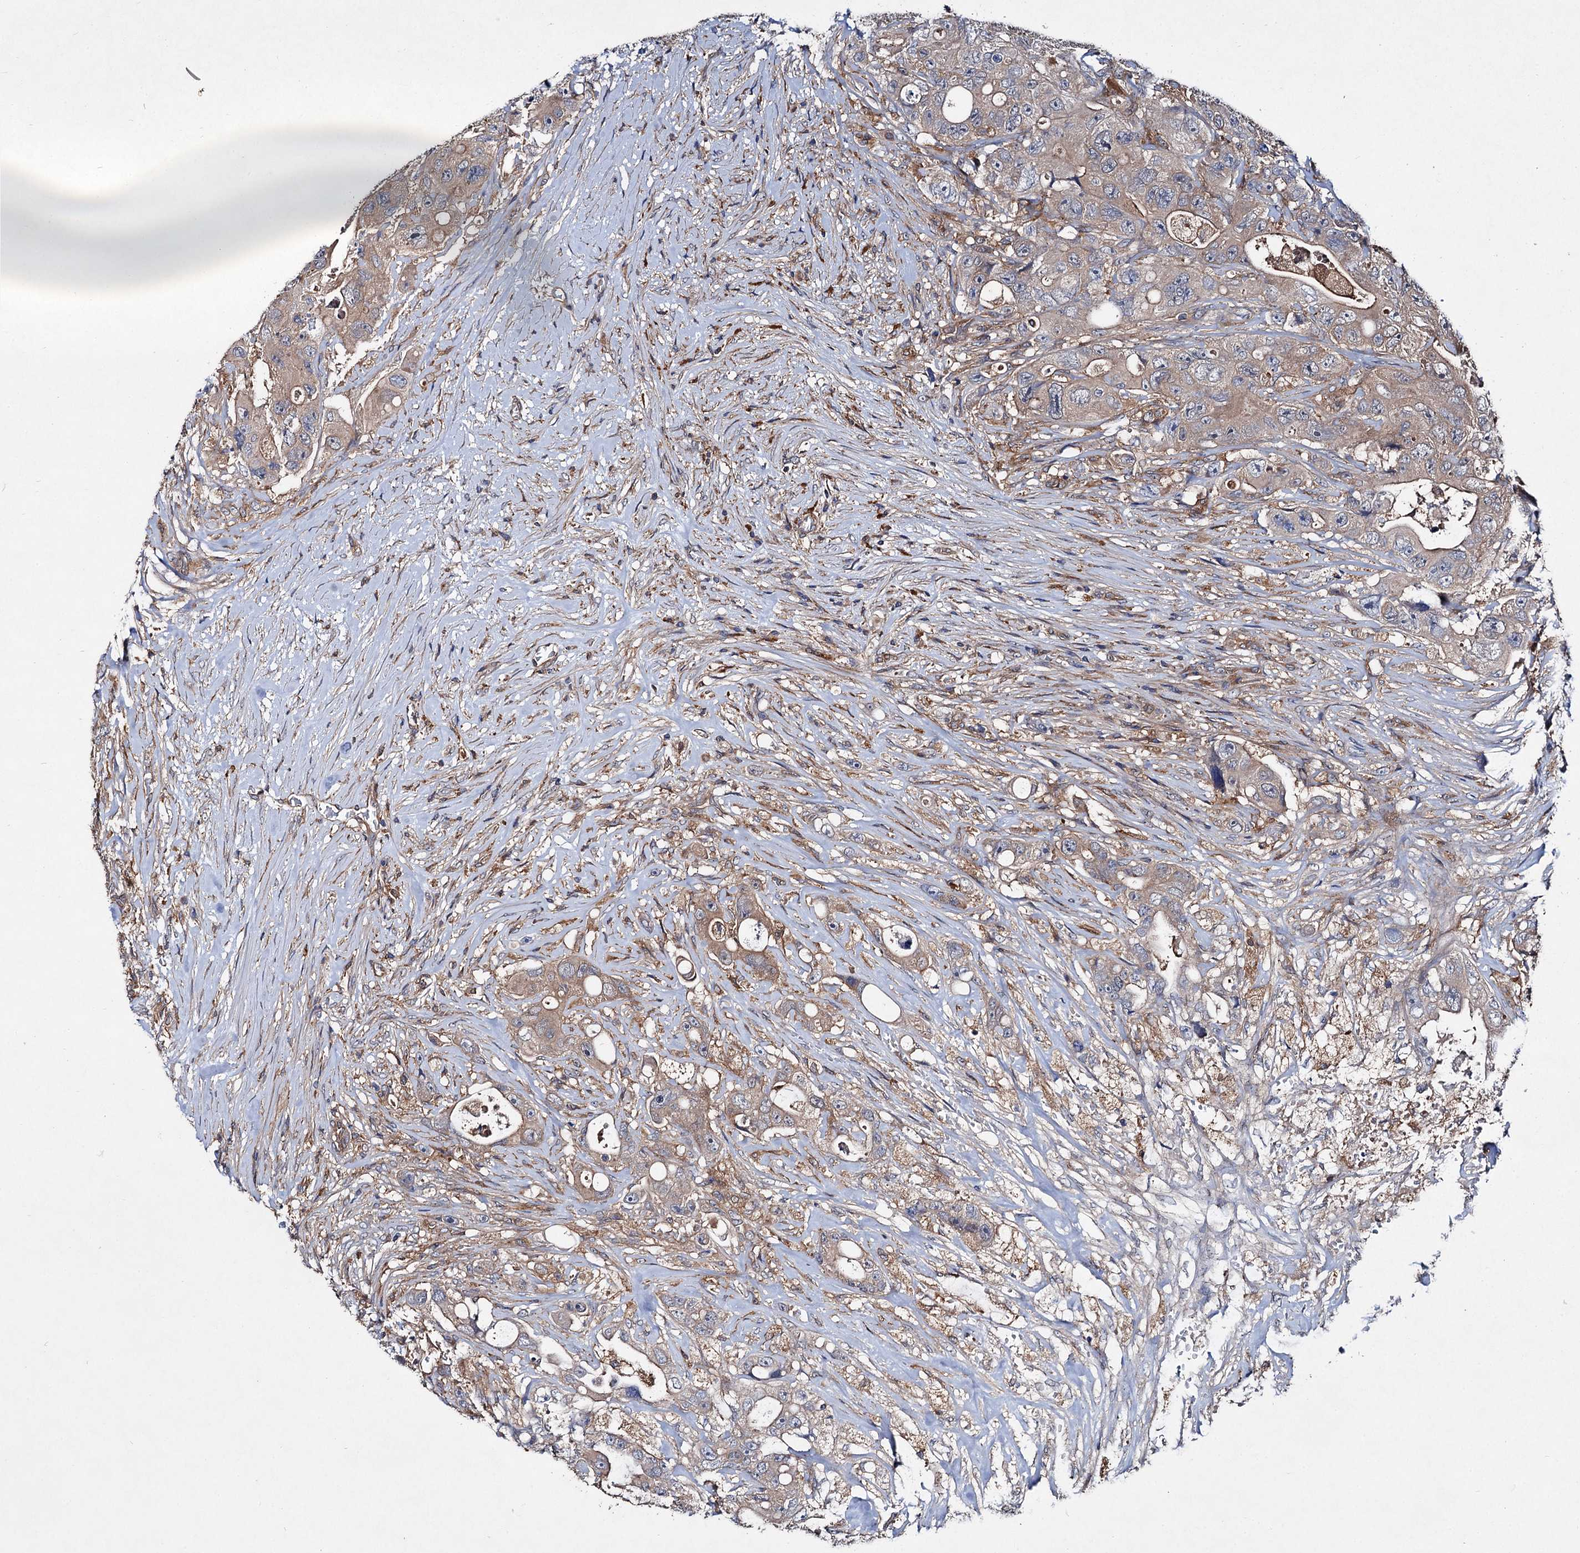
{"staining": {"intensity": "moderate", "quantity": ">75%", "location": "cytoplasmic/membranous"}, "tissue": "colorectal cancer", "cell_type": "Tumor cells", "image_type": "cancer", "snomed": [{"axis": "morphology", "description": "Adenocarcinoma, NOS"}, {"axis": "topography", "description": "Colon"}], "caption": "Immunohistochemistry (IHC) (DAB) staining of colorectal cancer reveals moderate cytoplasmic/membranous protein staining in about >75% of tumor cells.", "gene": "VPS29", "patient": {"sex": "female", "age": 46}}